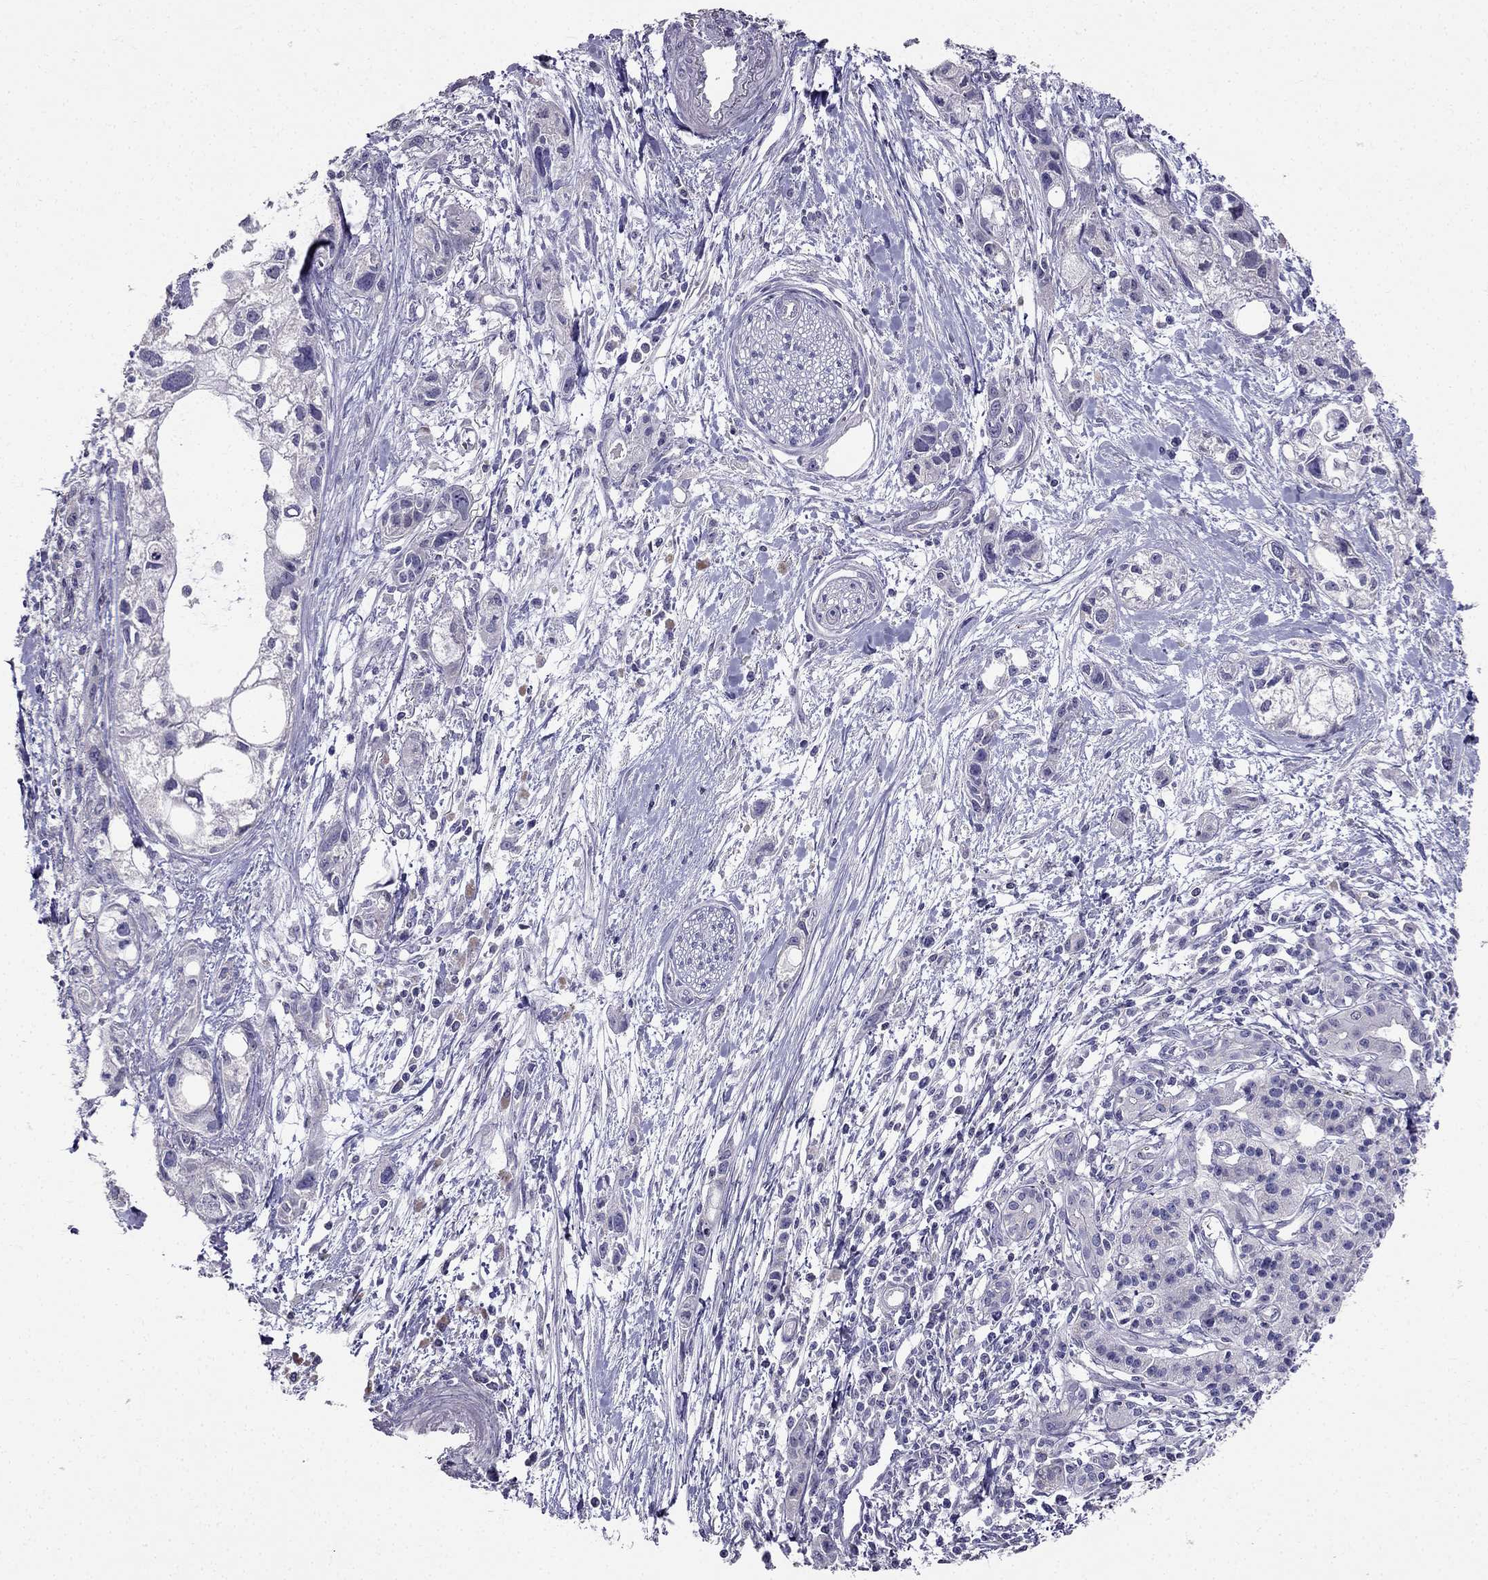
{"staining": {"intensity": "negative", "quantity": "none", "location": "none"}, "tissue": "pancreatic cancer", "cell_type": "Tumor cells", "image_type": "cancer", "snomed": [{"axis": "morphology", "description": "Adenocarcinoma, NOS"}, {"axis": "topography", "description": "Pancreas"}], "caption": "DAB (3,3'-diaminobenzidine) immunohistochemical staining of adenocarcinoma (pancreatic) displays no significant positivity in tumor cells.", "gene": "AS3MT", "patient": {"sex": "female", "age": 61}}